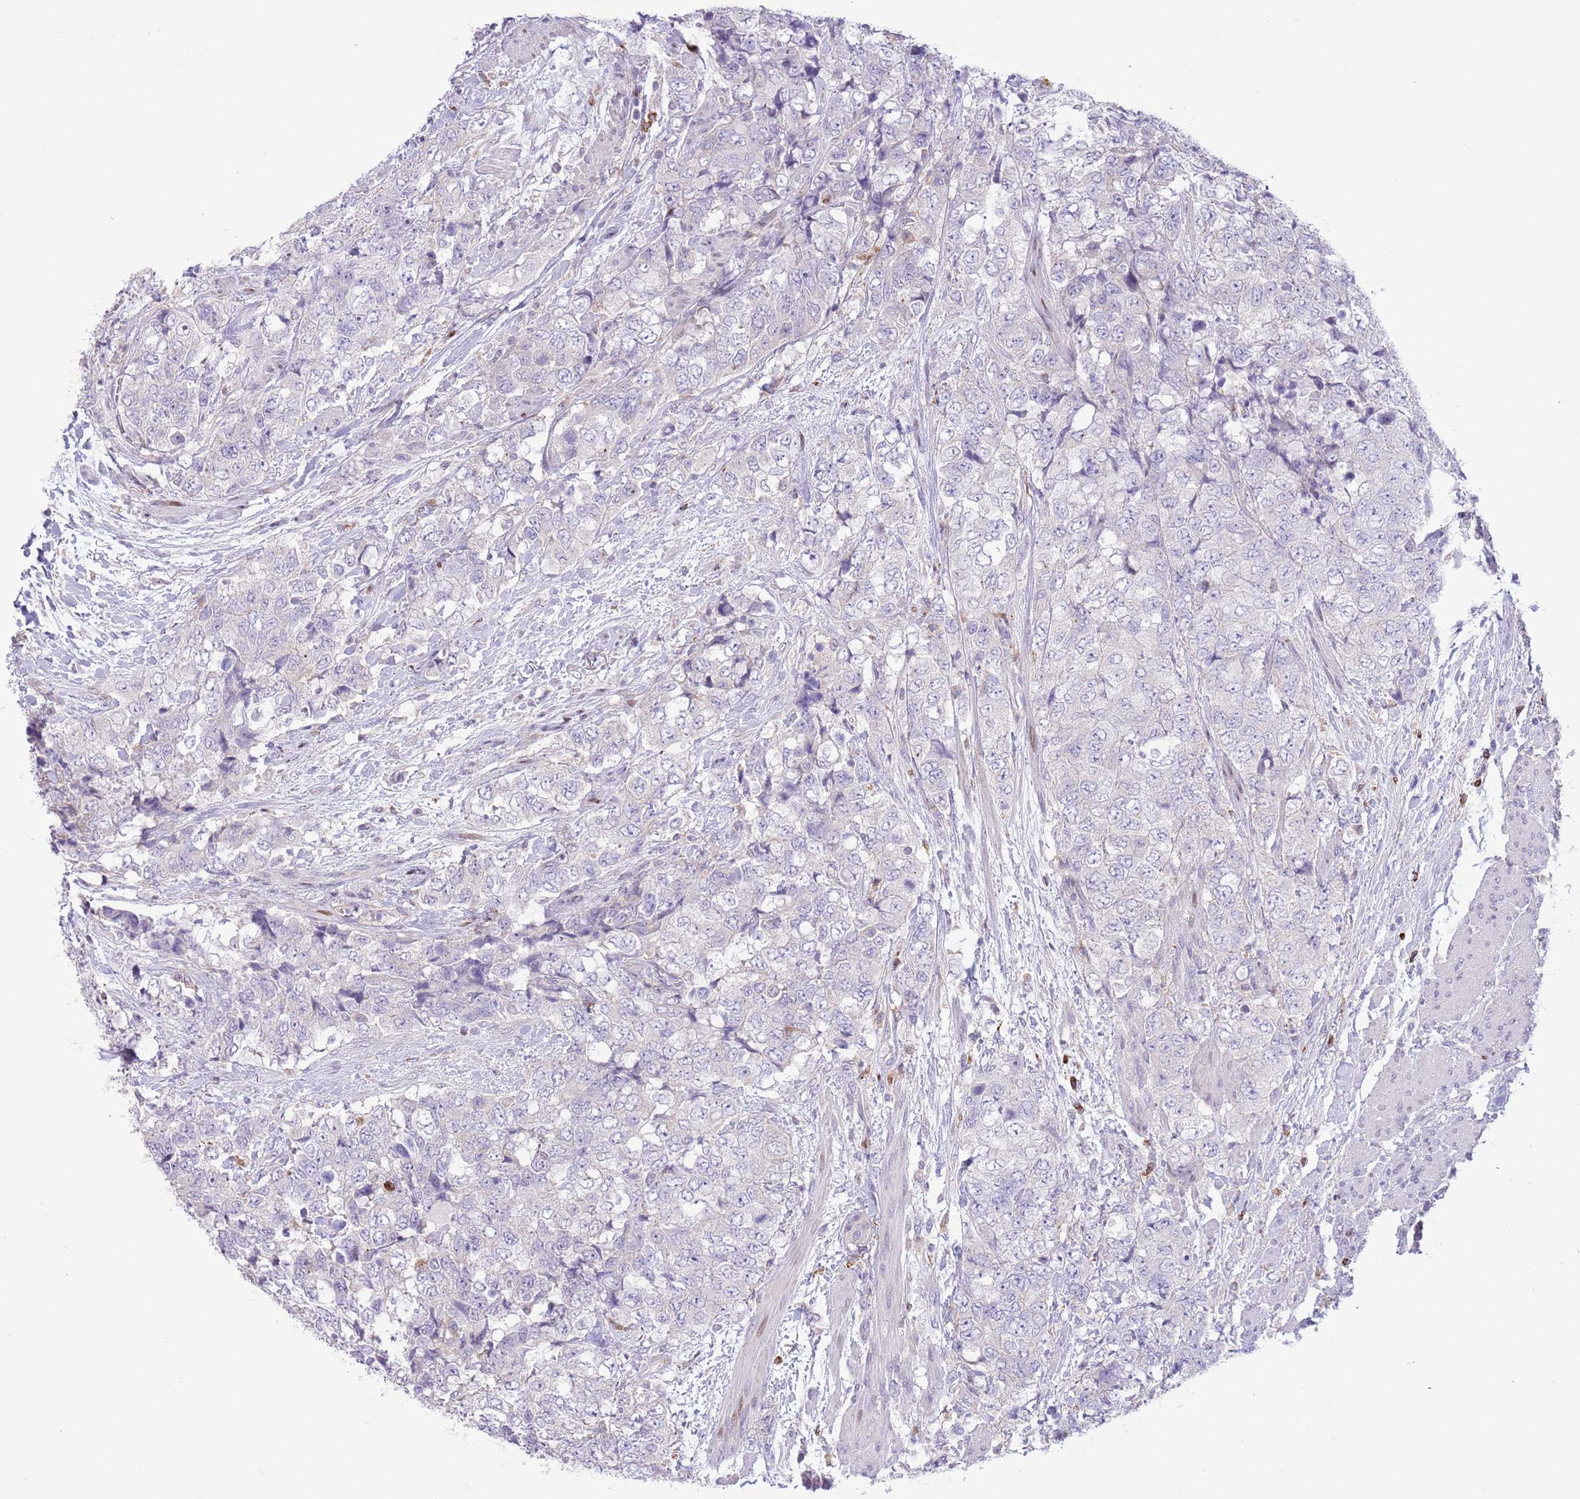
{"staining": {"intensity": "negative", "quantity": "none", "location": "none"}, "tissue": "urothelial cancer", "cell_type": "Tumor cells", "image_type": "cancer", "snomed": [{"axis": "morphology", "description": "Urothelial carcinoma, High grade"}, {"axis": "topography", "description": "Urinary bladder"}], "caption": "The image displays no significant staining in tumor cells of urothelial cancer.", "gene": "ANO8", "patient": {"sex": "female", "age": 78}}